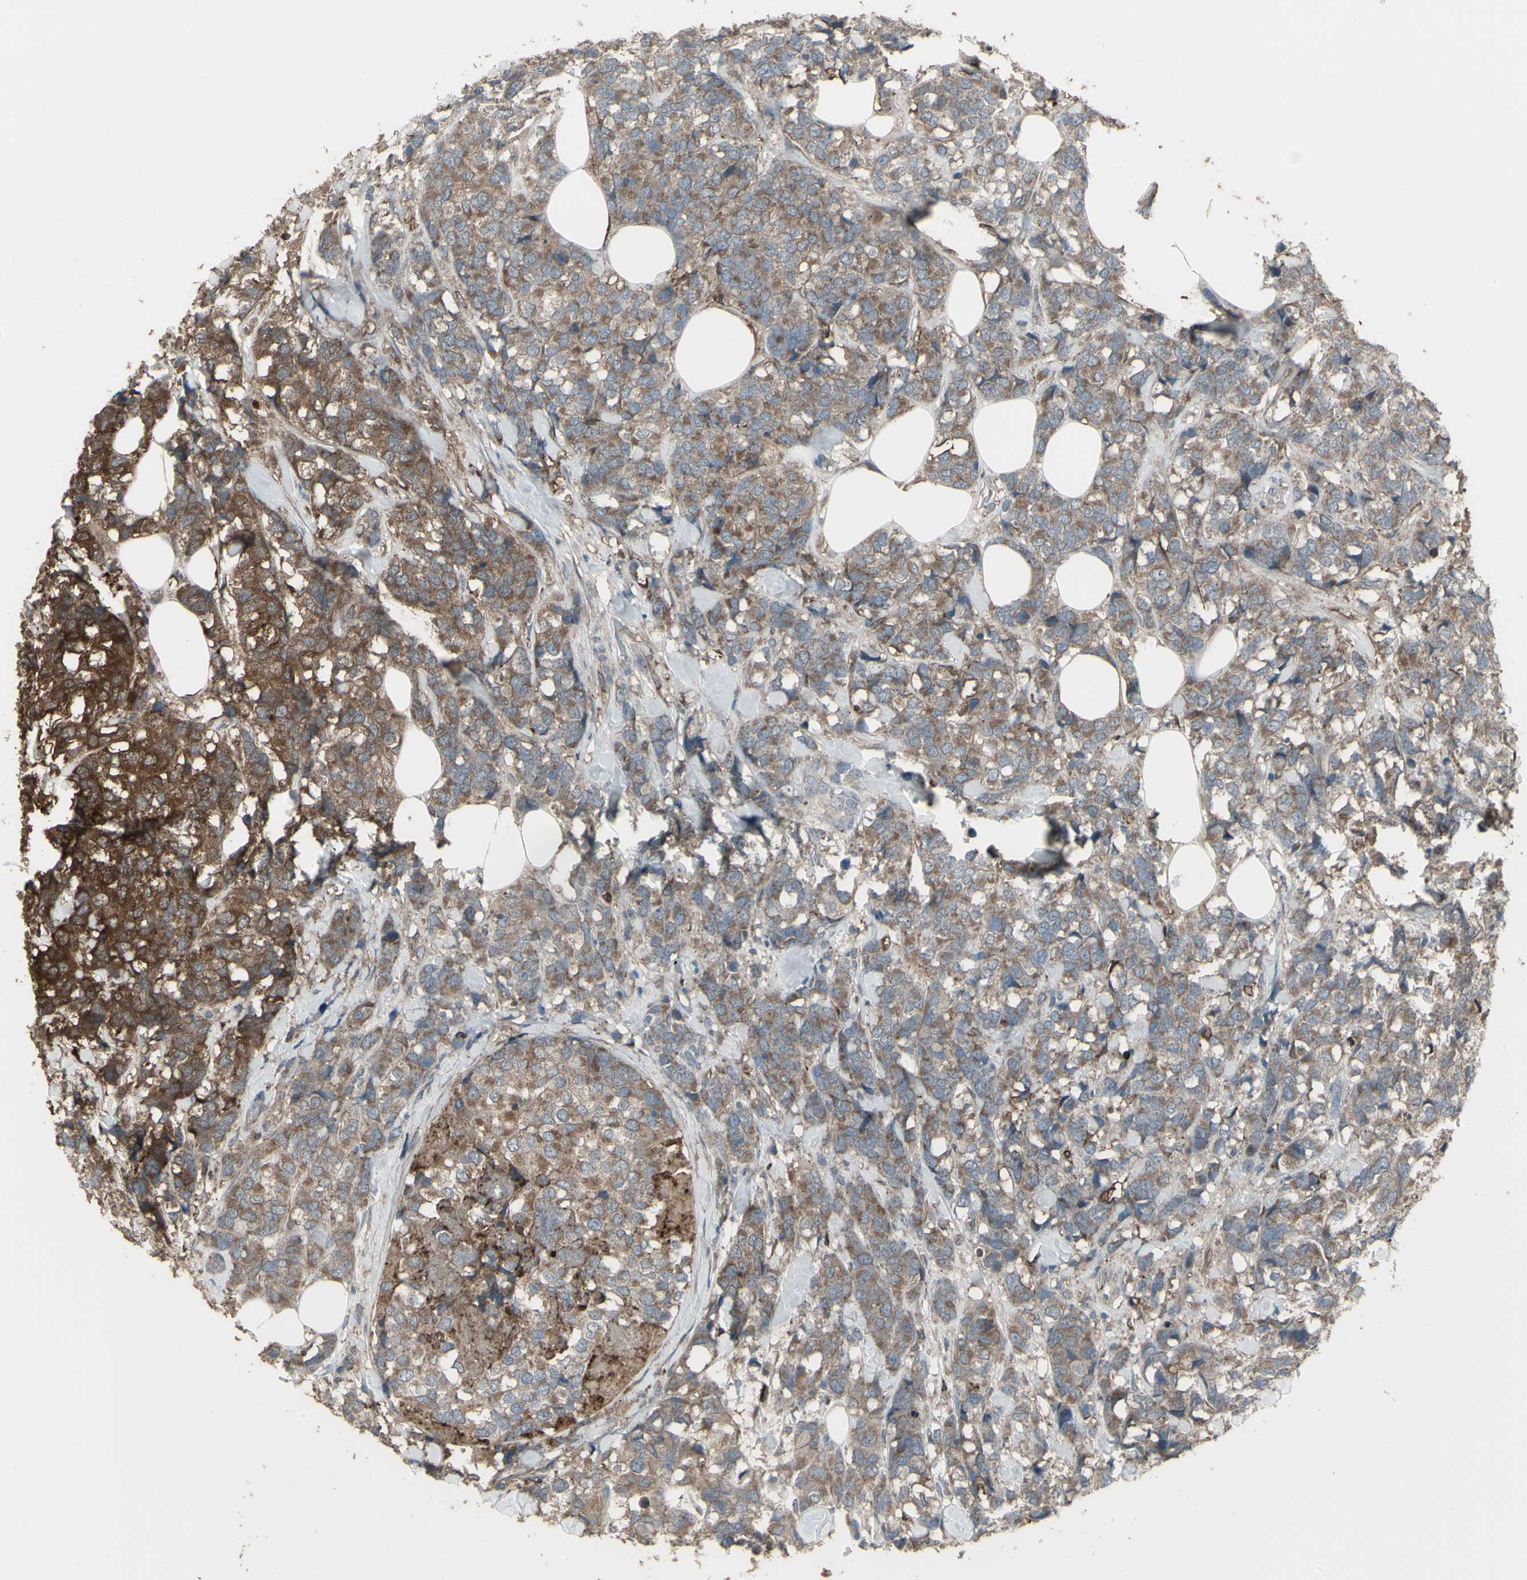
{"staining": {"intensity": "moderate", "quantity": "25%-75%", "location": "cytoplasmic/membranous"}, "tissue": "breast cancer", "cell_type": "Tumor cells", "image_type": "cancer", "snomed": [{"axis": "morphology", "description": "Lobular carcinoma"}, {"axis": "topography", "description": "Breast"}], "caption": "Immunohistochemistry (IHC) staining of breast cancer (lobular carcinoma), which demonstrates medium levels of moderate cytoplasmic/membranous expression in approximately 25%-75% of tumor cells indicating moderate cytoplasmic/membranous protein positivity. The staining was performed using DAB (brown) for protein detection and nuclei were counterstained in hematoxylin (blue).", "gene": "SMO", "patient": {"sex": "female", "age": 59}}